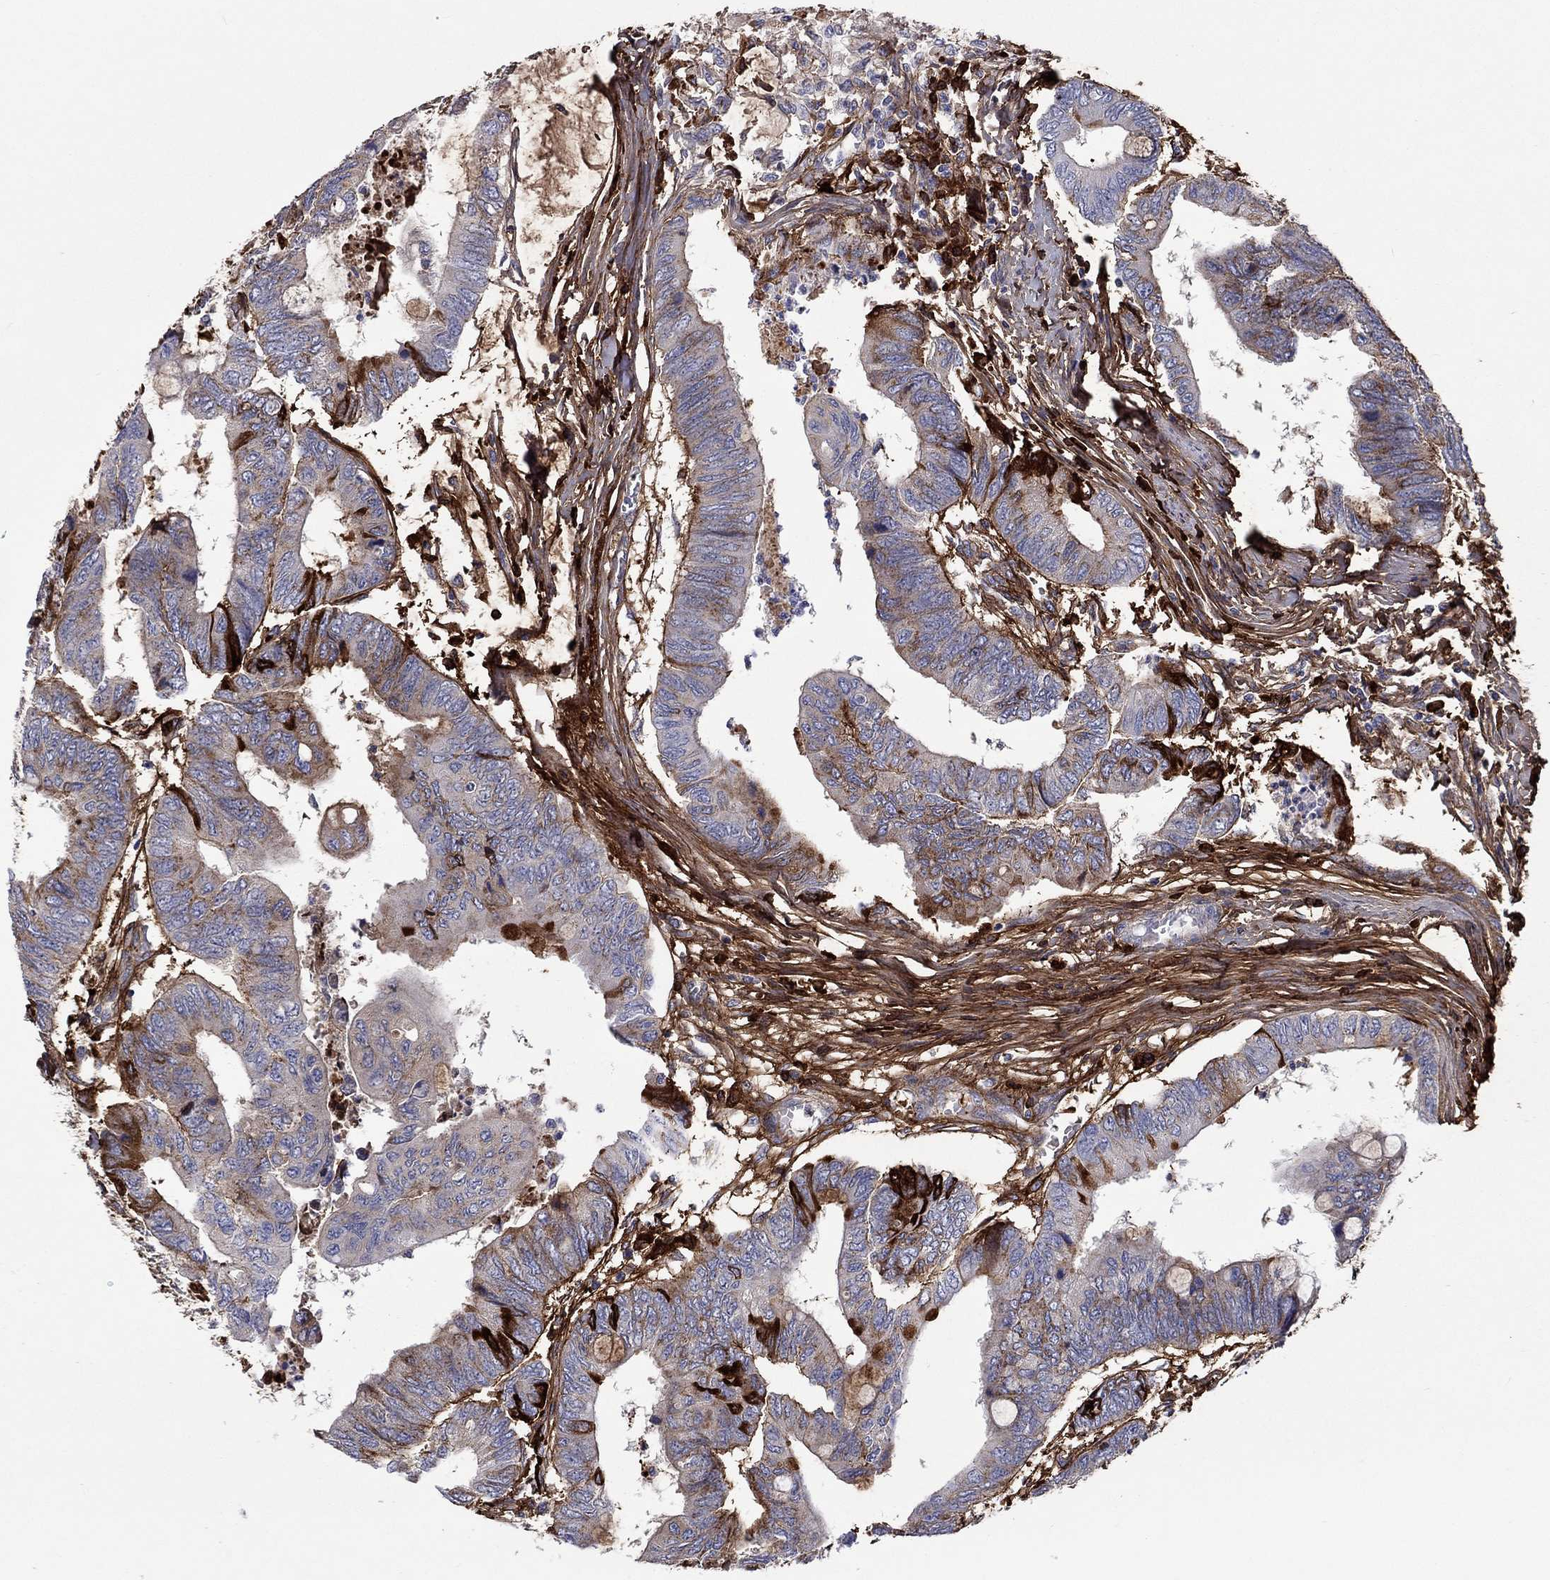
{"staining": {"intensity": "strong", "quantity": "<25%", "location": "cytoplasmic/membranous"}, "tissue": "colorectal cancer", "cell_type": "Tumor cells", "image_type": "cancer", "snomed": [{"axis": "morphology", "description": "Normal tissue, NOS"}, {"axis": "morphology", "description": "Adenocarcinoma, NOS"}, {"axis": "topography", "description": "Rectum"}, {"axis": "topography", "description": "Peripheral nerve tissue"}], "caption": "Immunohistochemical staining of human colorectal adenocarcinoma exhibits medium levels of strong cytoplasmic/membranous protein positivity in approximately <25% of tumor cells. (DAB (3,3'-diaminobenzidine) = brown stain, brightfield microscopy at high magnification).", "gene": "TGFBI", "patient": {"sex": "male", "age": 92}}